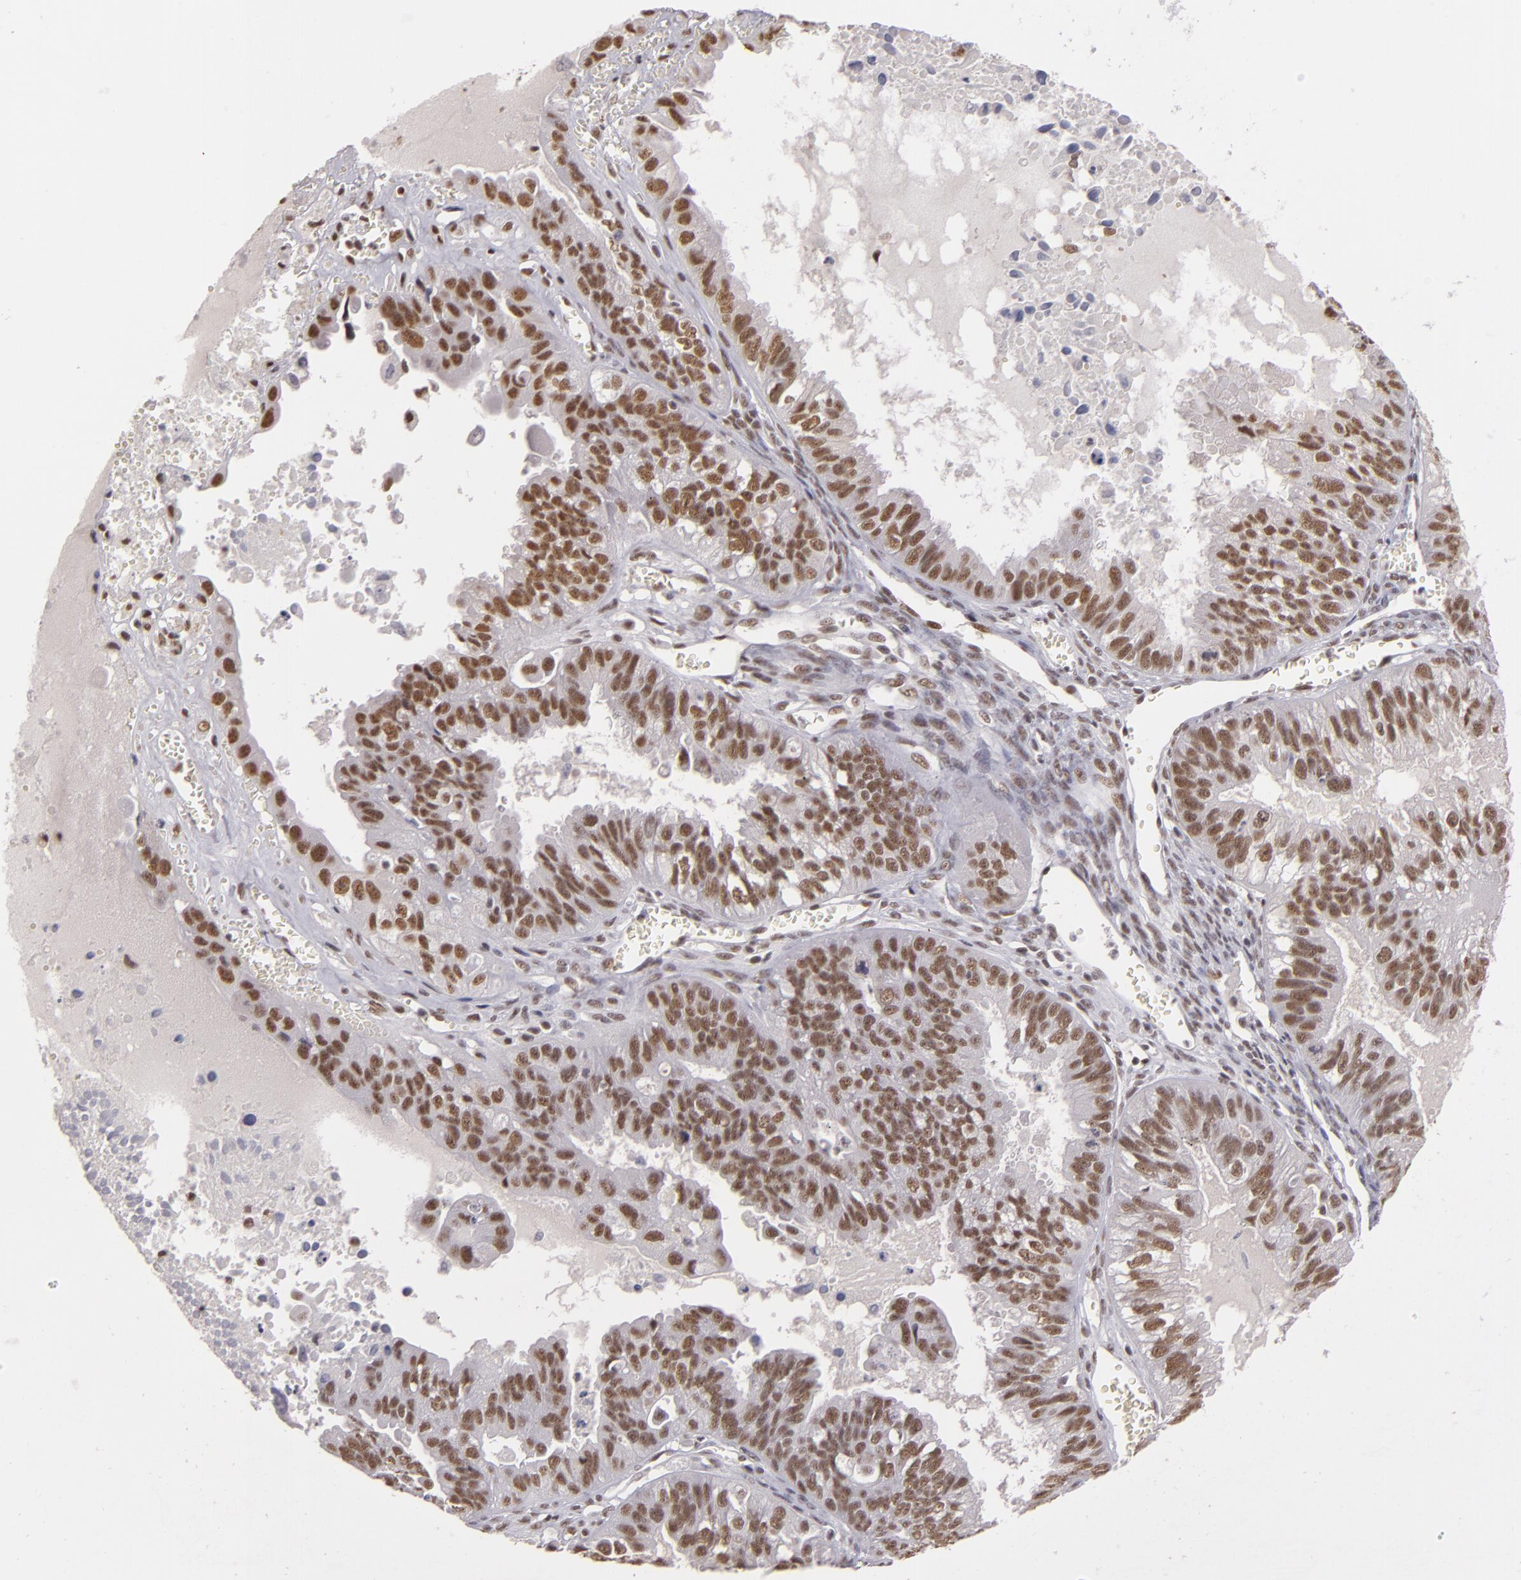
{"staining": {"intensity": "moderate", "quantity": ">75%", "location": "nuclear"}, "tissue": "ovarian cancer", "cell_type": "Tumor cells", "image_type": "cancer", "snomed": [{"axis": "morphology", "description": "Carcinoma, endometroid"}, {"axis": "topography", "description": "Ovary"}], "caption": "Endometroid carcinoma (ovarian) was stained to show a protein in brown. There is medium levels of moderate nuclear expression in about >75% of tumor cells. The protein of interest is shown in brown color, while the nuclei are stained blue.", "gene": "INTS6", "patient": {"sex": "female", "age": 85}}